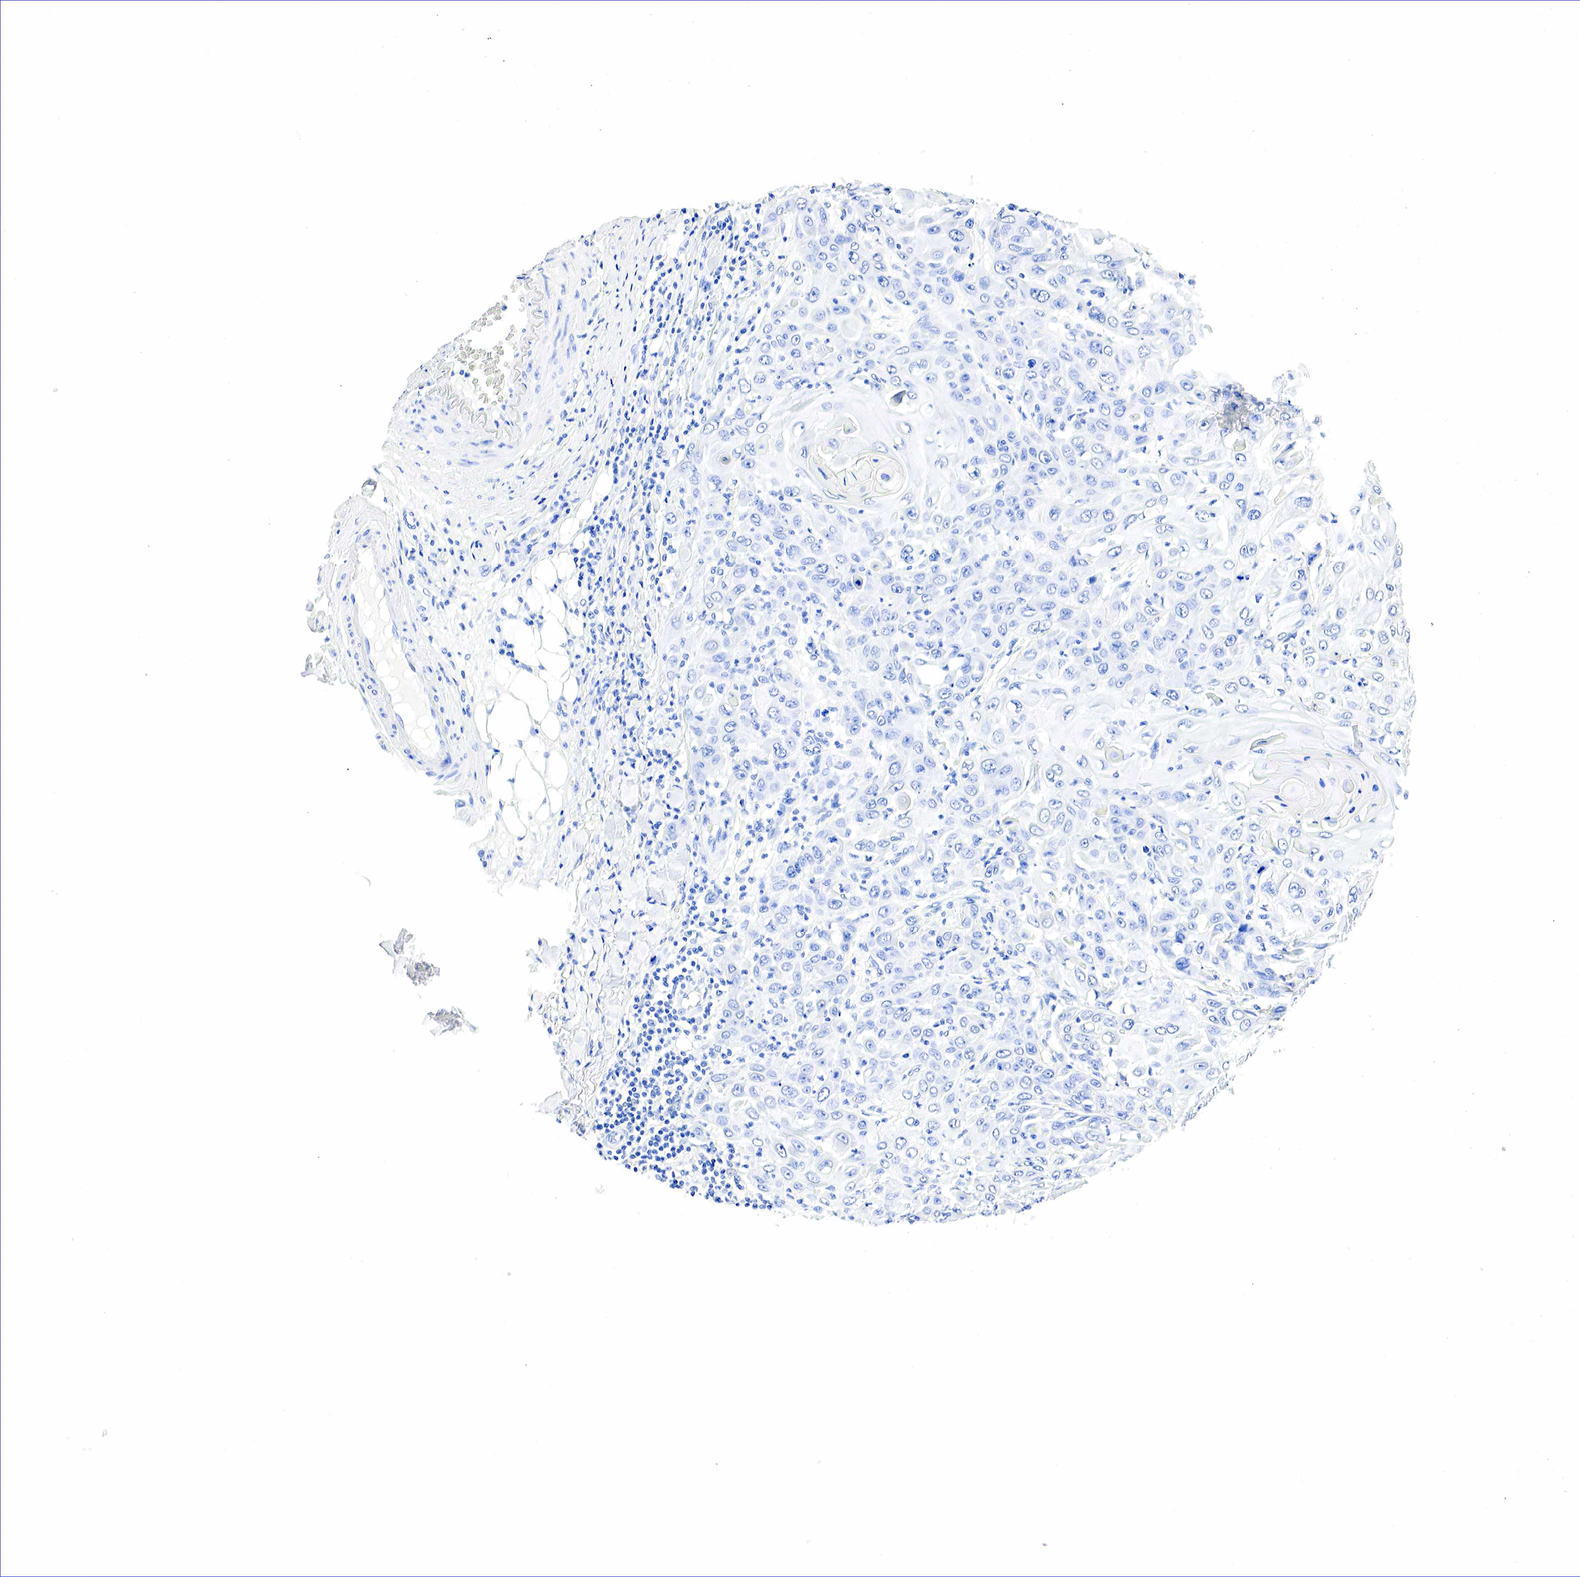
{"staining": {"intensity": "negative", "quantity": "none", "location": "none"}, "tissue": "skin cancer", "cell_type": "Tumor cells", "image_type": "cancer", "snomed": [{"axis": "morphology", "description": "Squamous cell carcinoma, NOS"}, {"axis": "topography", "description": "Skin"}], "caption": "Human squamous cell carcinoma (skin) stained for a protein using IHC shows no positivity in tumor cells.", "gene": "NKX2-1", "patient": {"sex": "male", "age": 84}}